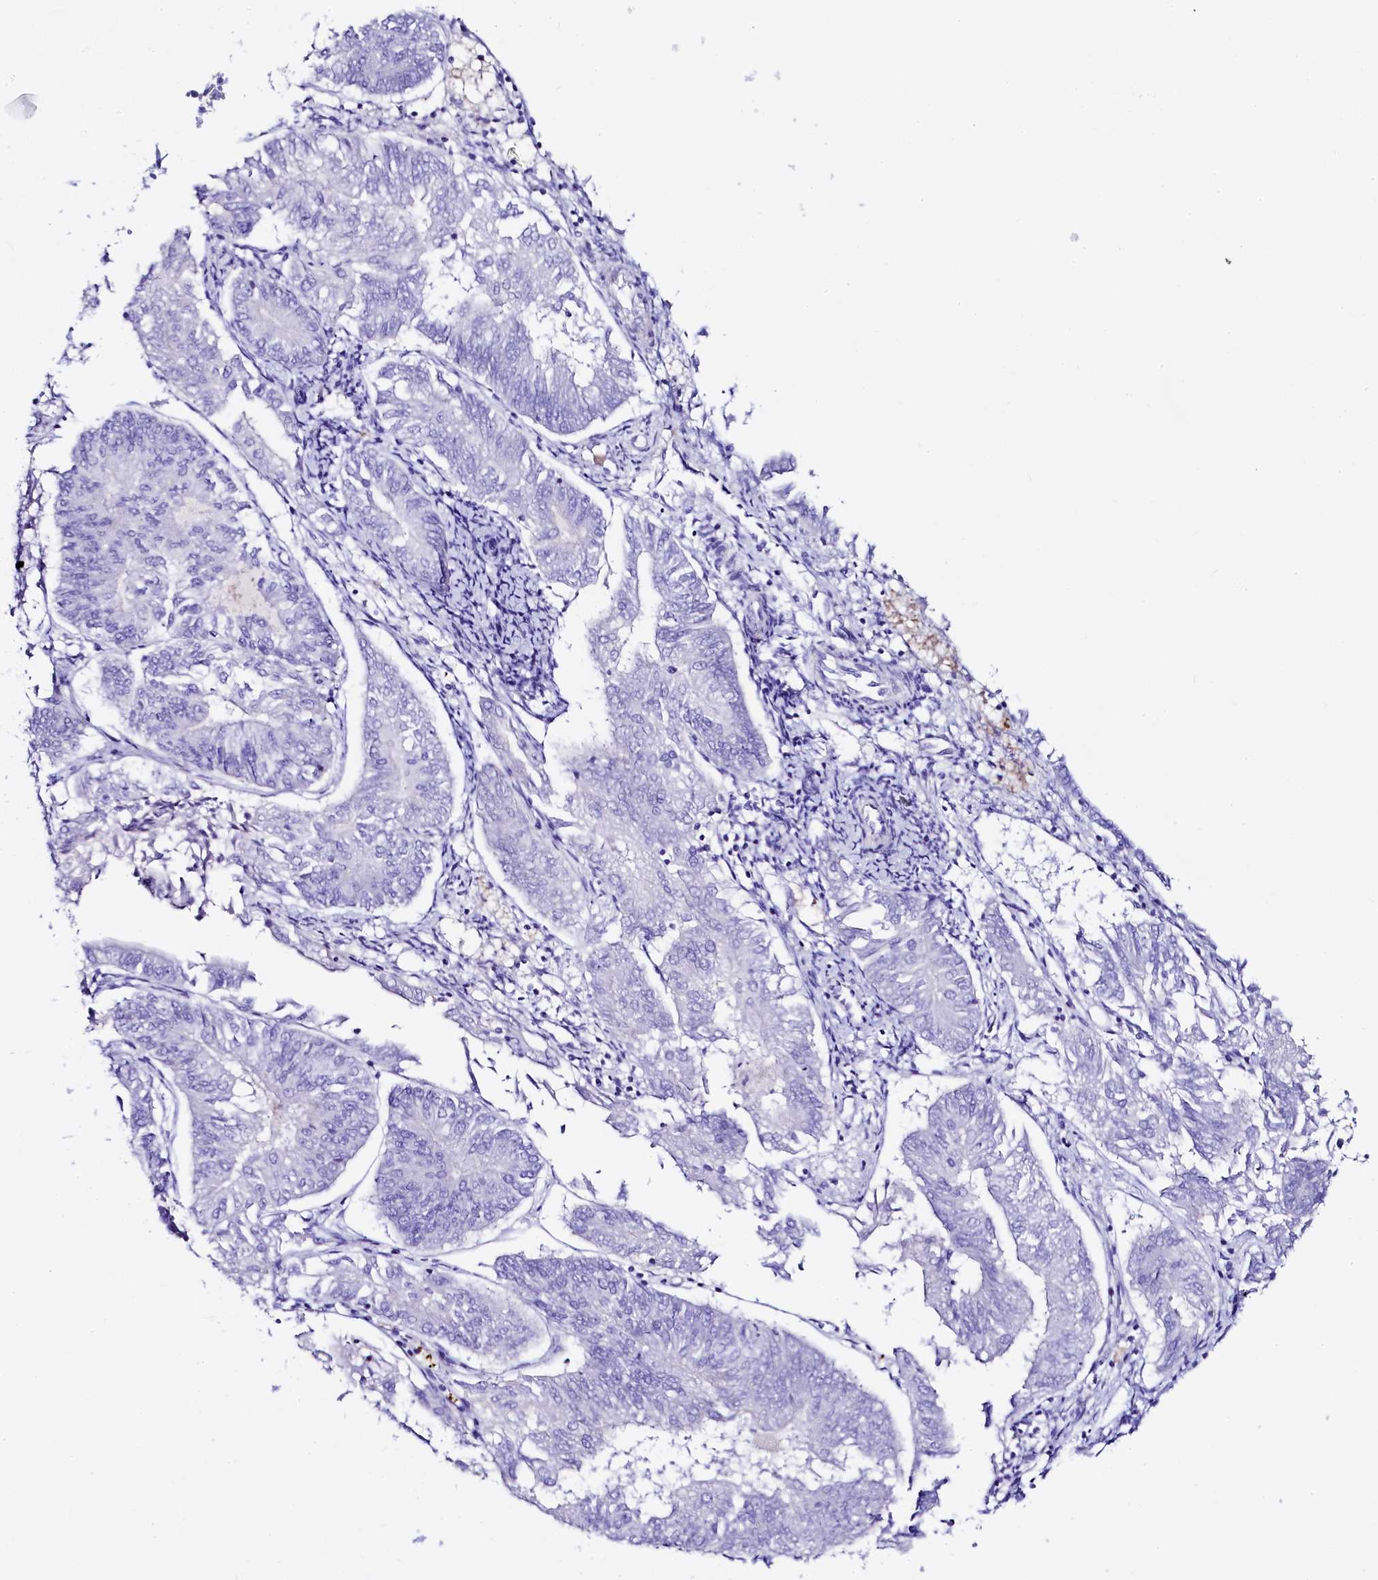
{"staining": {"intensity": "negative", "quantity": "none", "location": "none"}, "tissue": "endometrial cancer", "cell_type": "Tumor cells", "image_type": "cancer", "snomed": [{"axis": "morphology", "description": "Adenocarcinoma, NOS"}, {"axis": "topography", "description": "Endometrium"}], "caption": "Human endometrial cancer stained for a protein using IHC exhibits no staining in tumor cells.", "gene": "RBP3", "patient": {"sex": "female", "age": 58}}